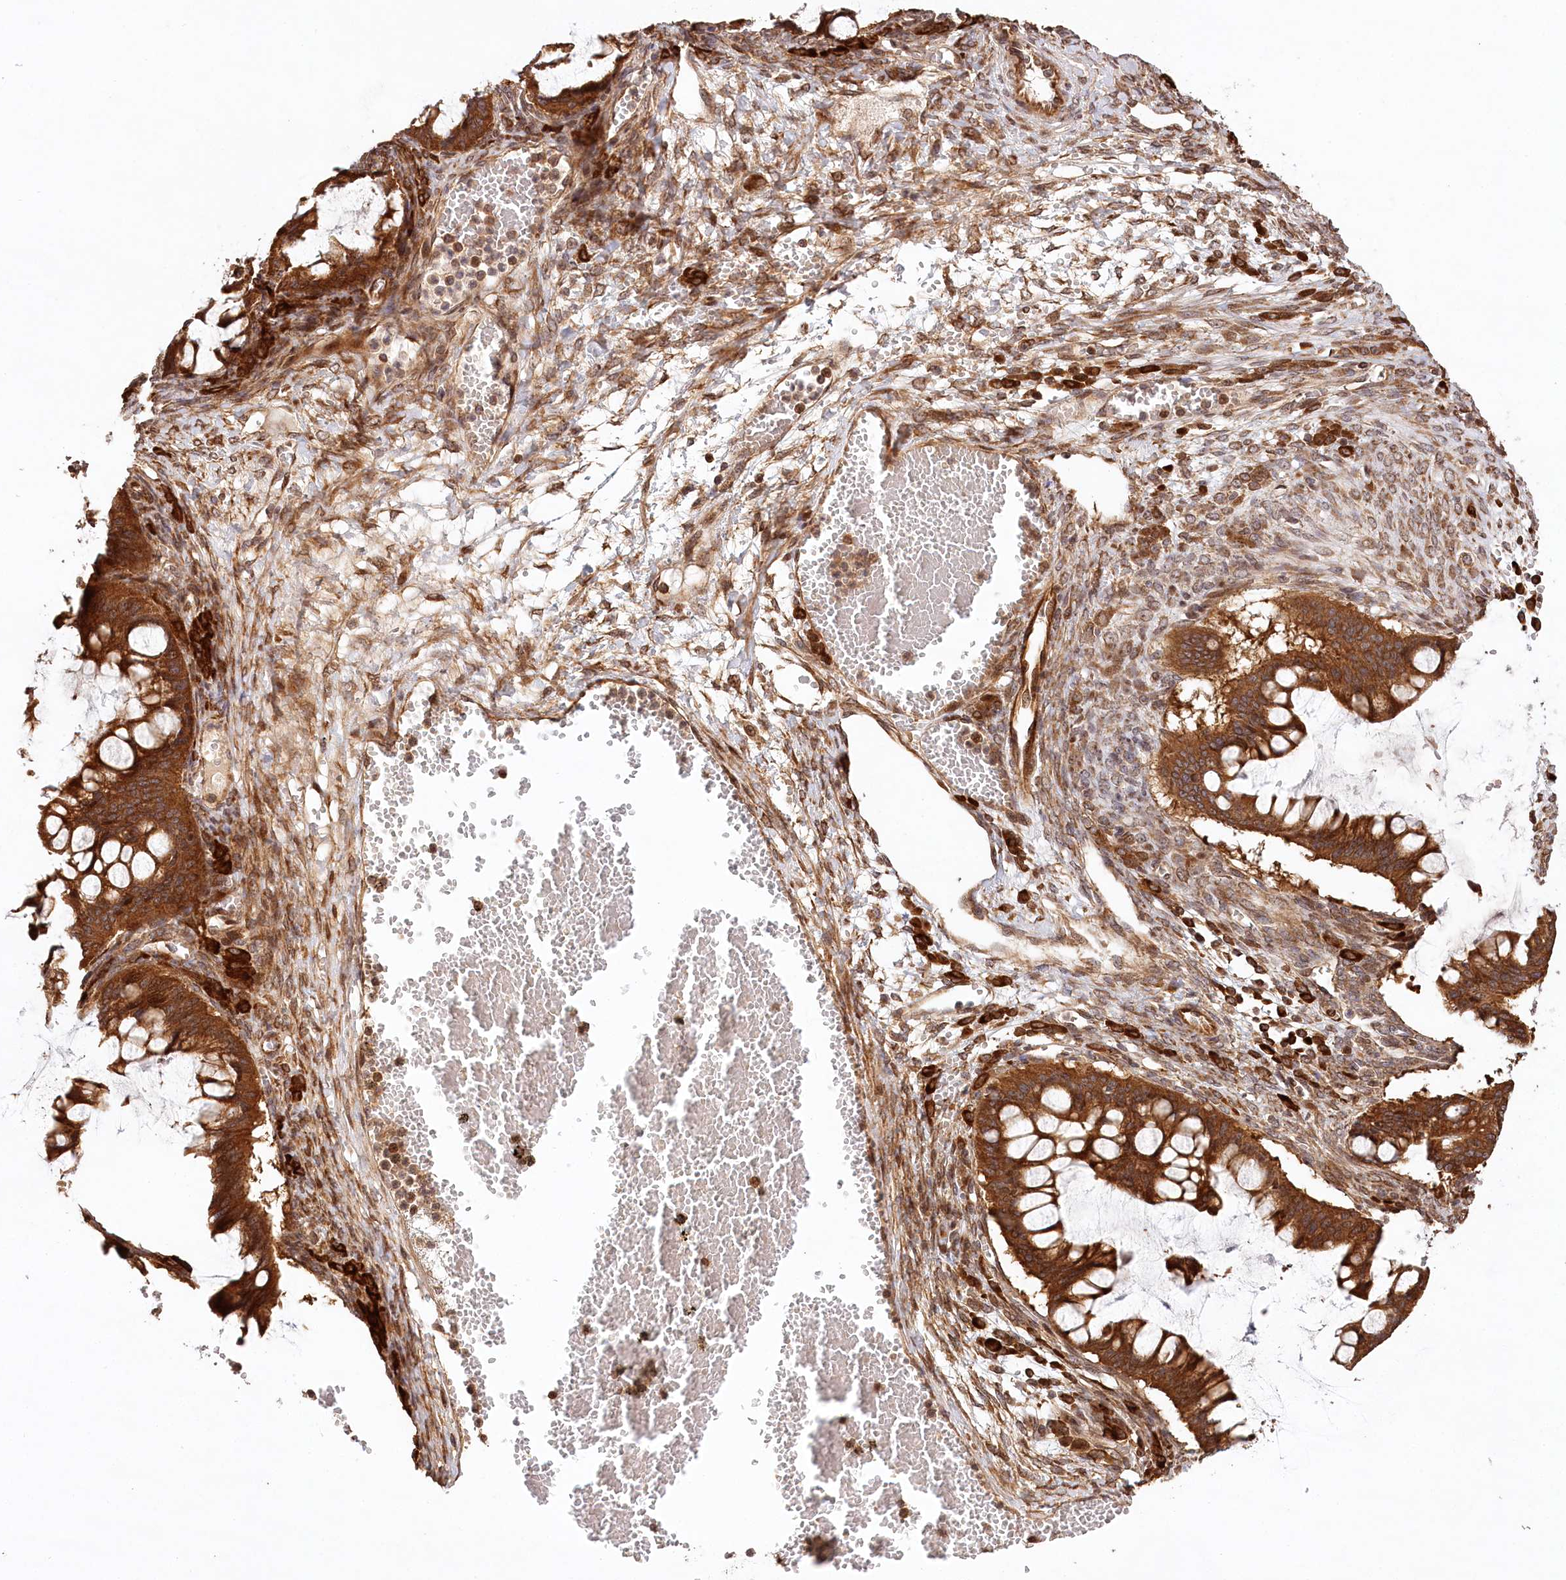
{"staining": {"intensity": "strong", "quantity": ">75%", "location": "cytoplasmic/membranous"}, "tissue": "ovarian cancer", "cell_type": "Tumor cells", "image_type": "cancer", "snomed": [{"axis": "morphology", "description": "Cystadenocarcinoma, mucinous, NOS"}, {"axis": "topography", "description": "Ovary"}], "caption": "Brown immunohistochemical staining in ovarian cancer (mucinous cystadenocarcinoma) exhibits strong cytoplasmic/membranous staining in approximately >75% of tumor cells.", "gene": "LSS", "patient": {"sex": "female", "age": 73}}